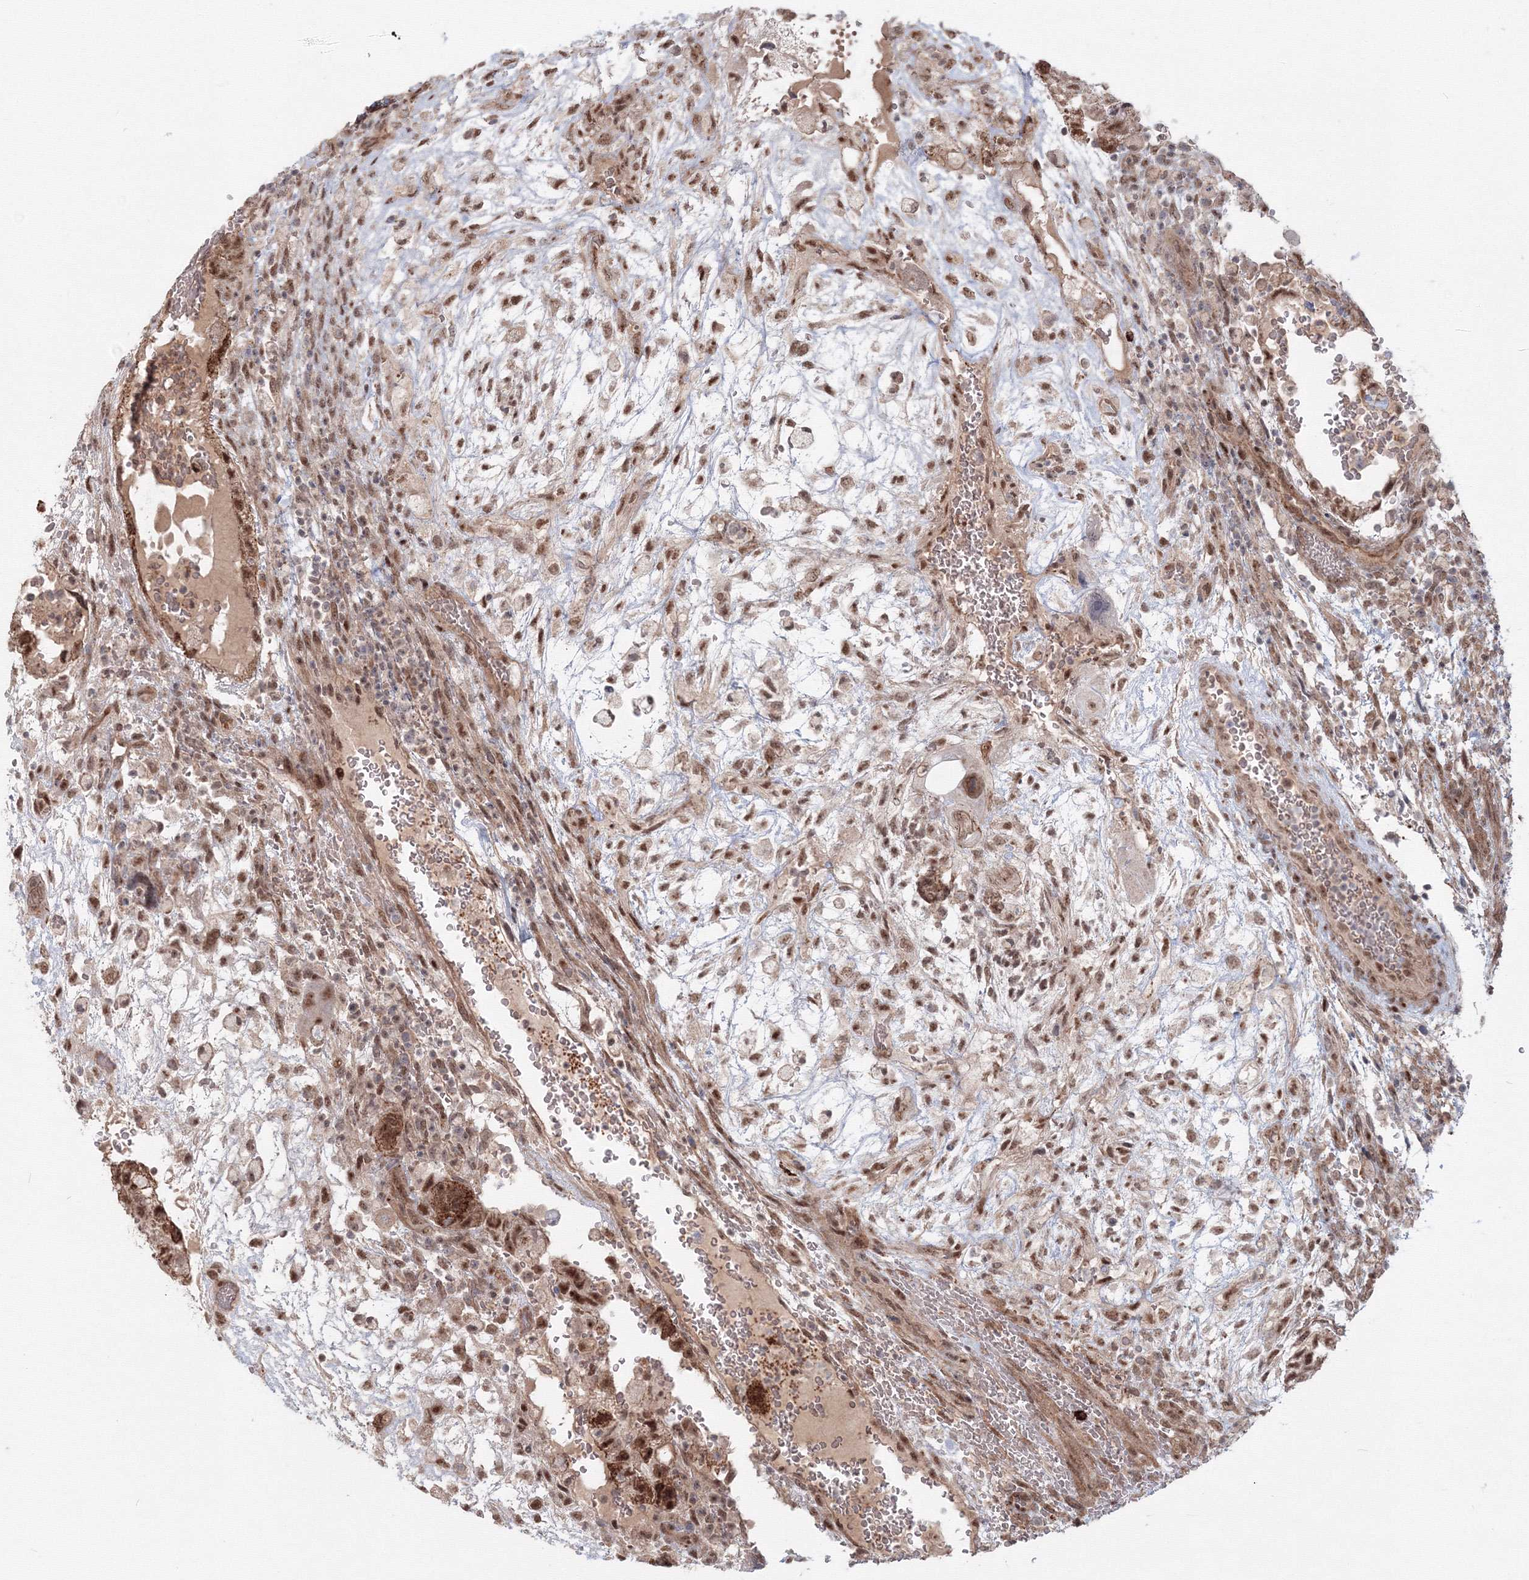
{"staining": {"intensity": "strong", "quantity": ">75%", "location": "cytoplasmic/membranous,nuclear"}, "tissue": "testis cancer", "cell_type": "Tumor cells", "image_type": "cancer", "snomed": [{"axis": "morphology", "description": "Carcinoma, Embryonal, NOS"}, {"axis": "topography", "description": "Testis"}], "caption": "Protein expression by immunohistochemistry reveals strong cytoplasmic/membranous and nuclear expression in about >75% of tumor cells in testis cancer (embryonal carcinoma).", "gene": "SH3PXD2A", "patient": {"sex": "male", "age": 36}}